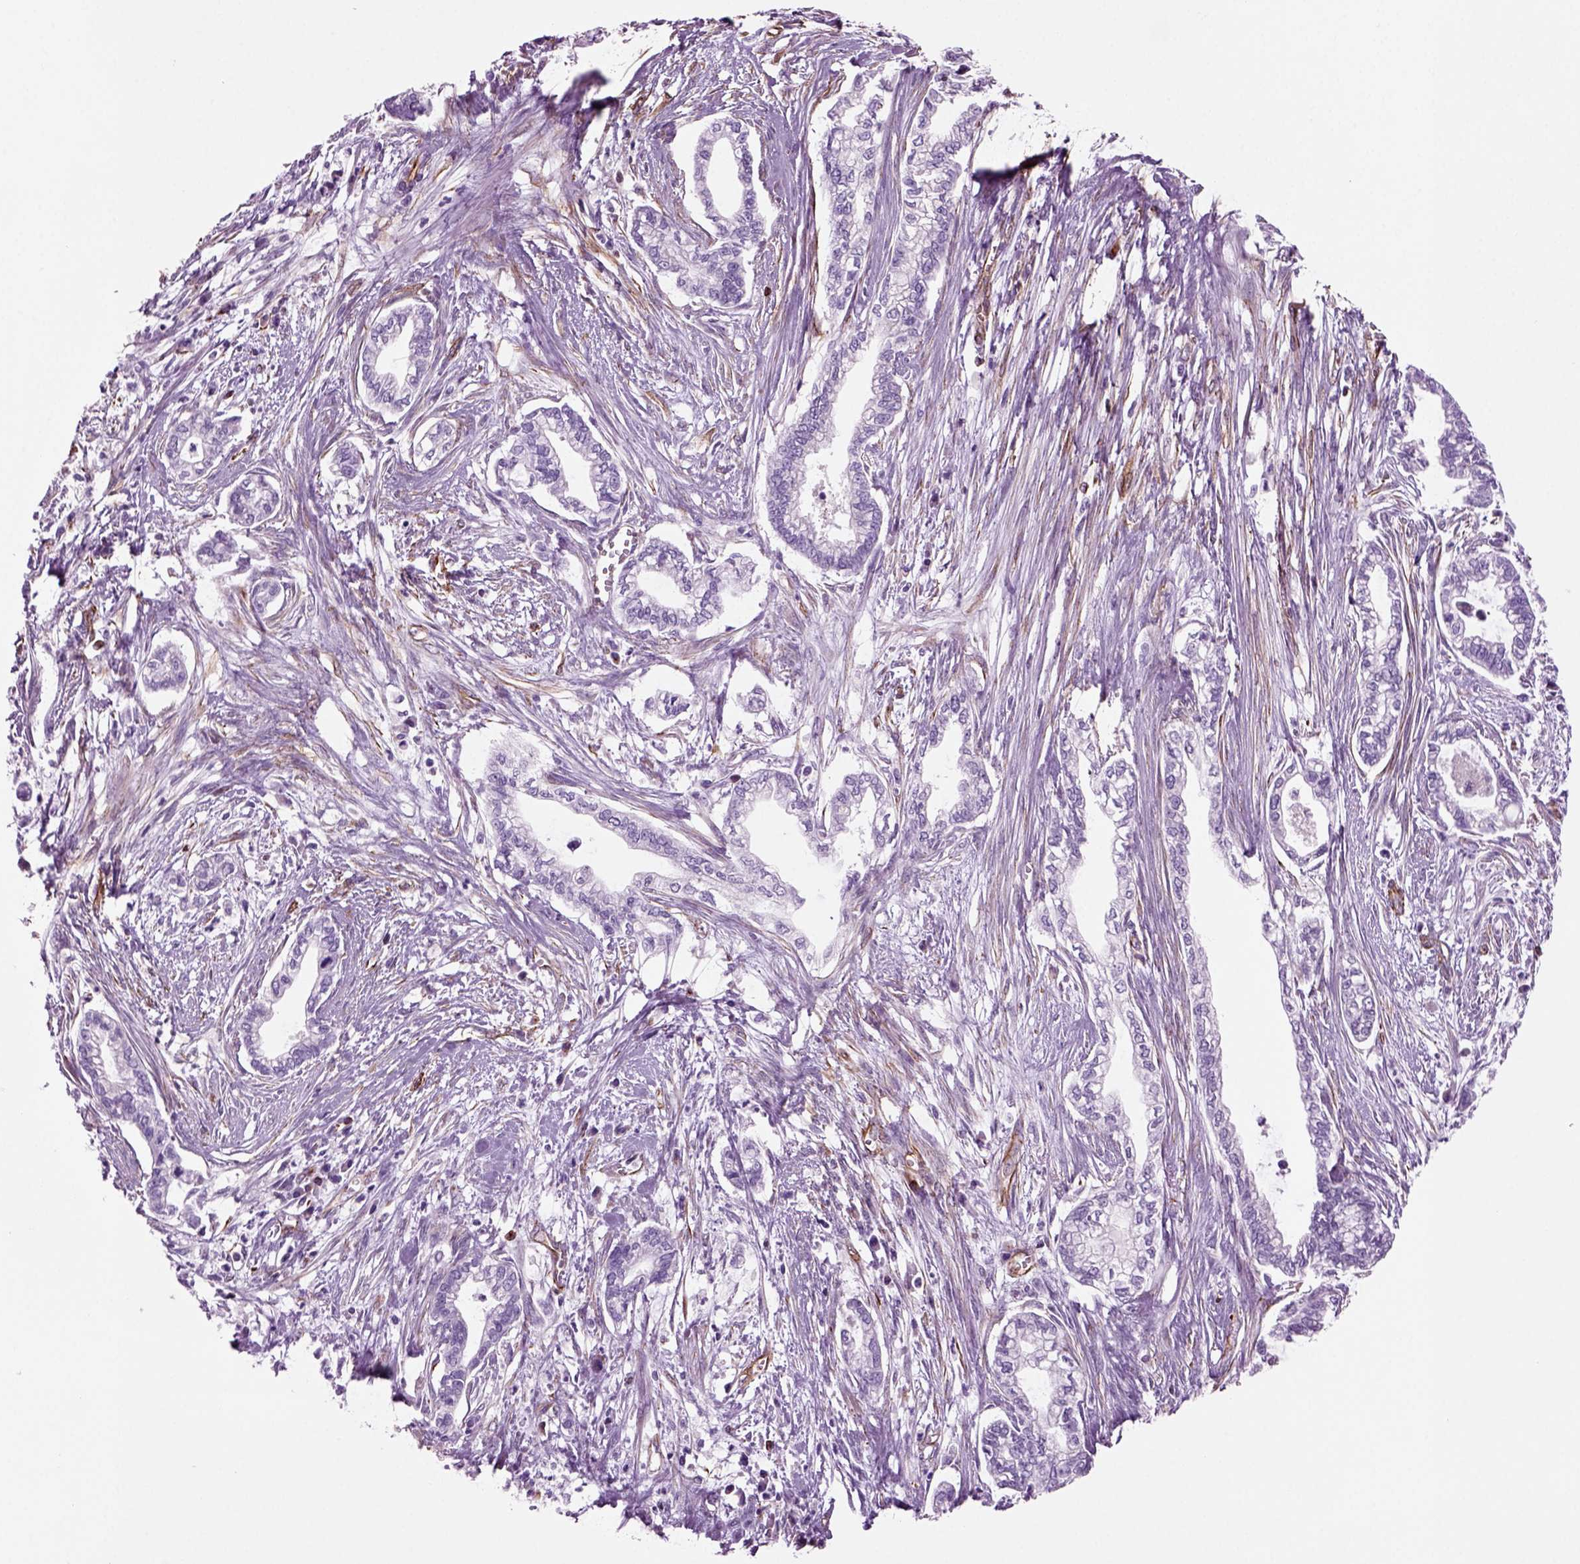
{"staining": {"intensity": "negative", "quantity": "none", "location": "none"}, "tissue": "cervical cancer", "cell_type": "Tumor cells", "image_type": "cancer", "snomed": [{"axis": "morphology", "description": "Adenocarcinoma, NOS"}, {"axis": "topography", "description": "Cervix"}], "caption": "The image shows no staining of tumor cells in cervical adenocarcinoma.", "gene": "ACER3", "patient": {"sex": "female", "age": 62}}